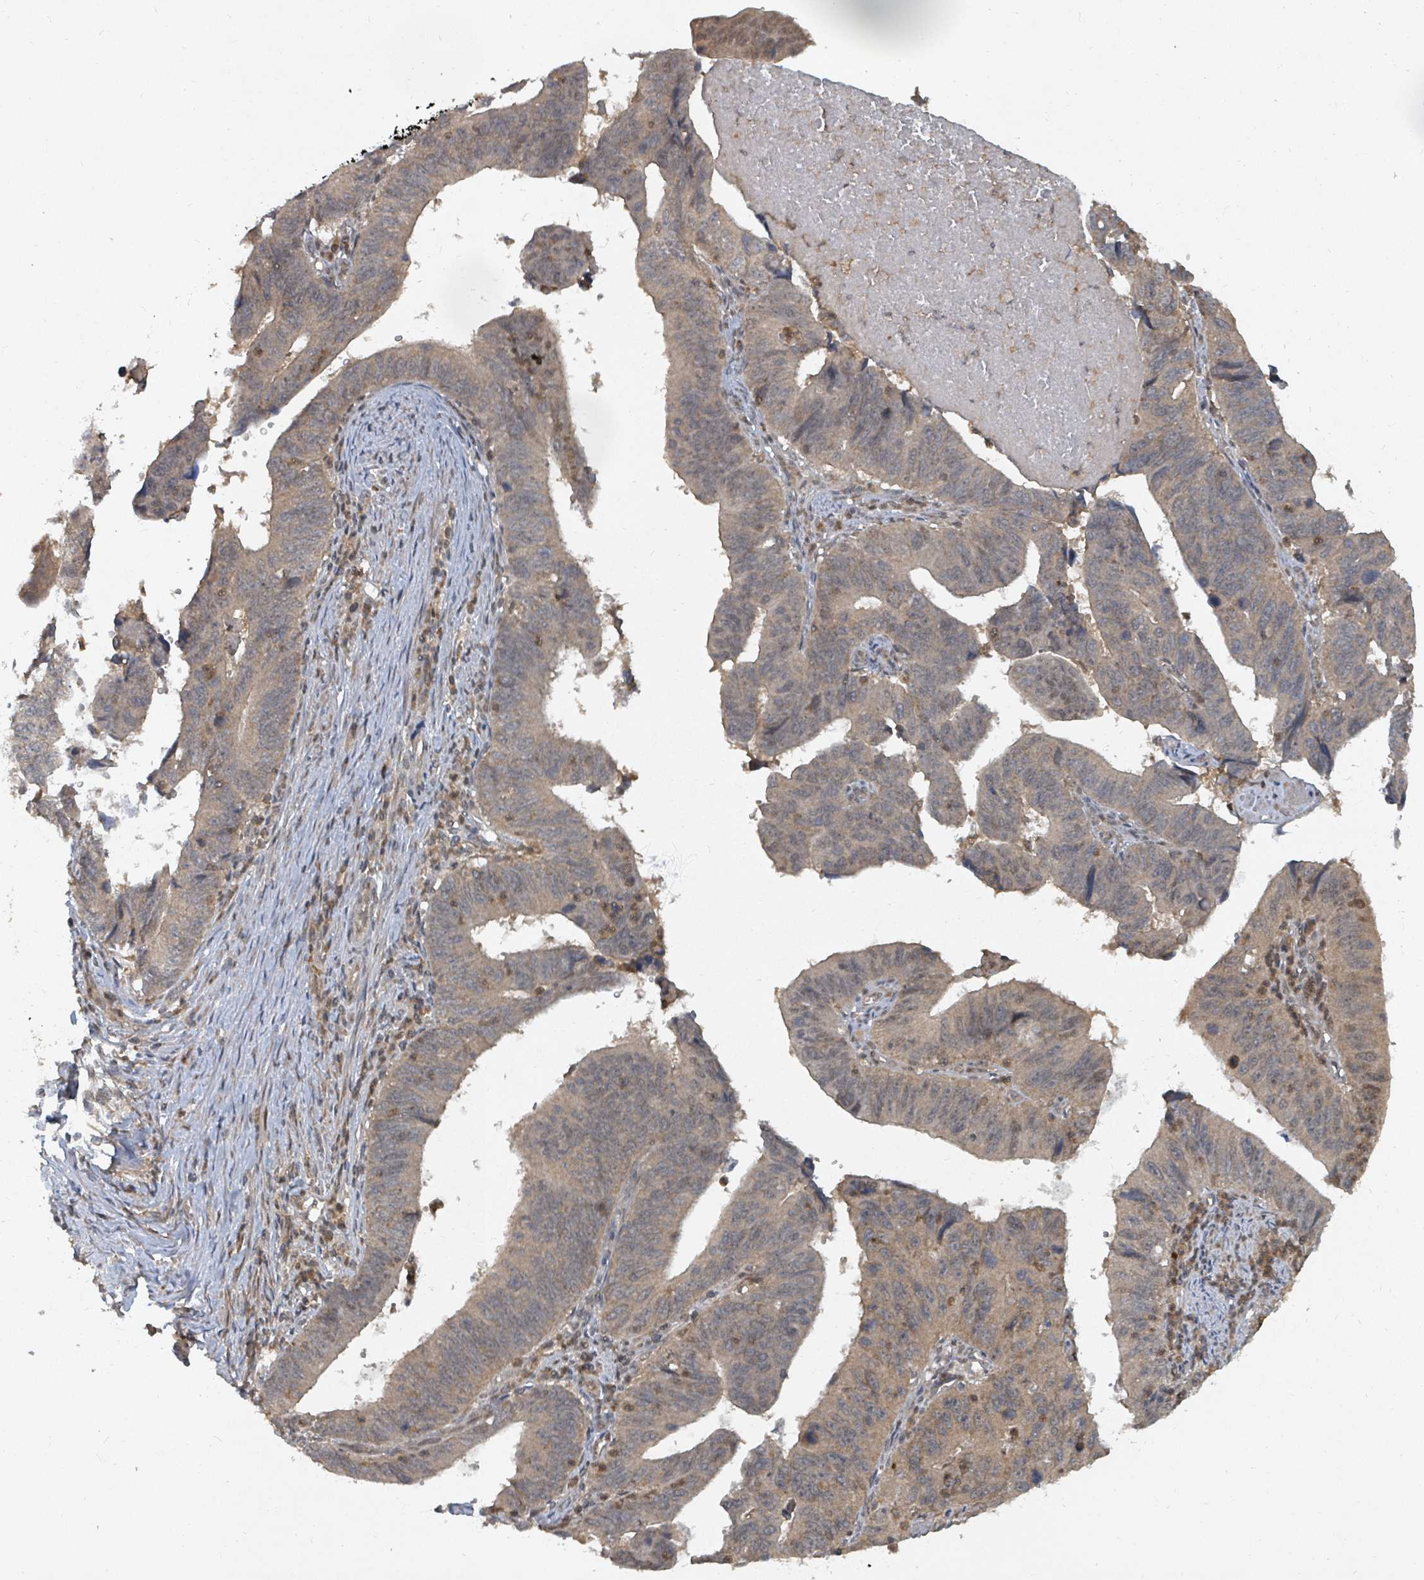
{"staining": {"intensity": "negative", "quantity": "none", "location": "none"}, "tissue": "stomach cancer", "cell_type": "Tumor cells", "image_type": "cancer", "snomed": [{"axis": "morphology", "description": "Adenocarcinoma, NOS"}, {"axis": "topography", "description": "Stomach"}], "caption": "Tumor cells show no significant protein positivity in stomach cancer (adenocarcinoma).", "gene": "KDM4E", "patient": {"sex": "male", "age": 59}}